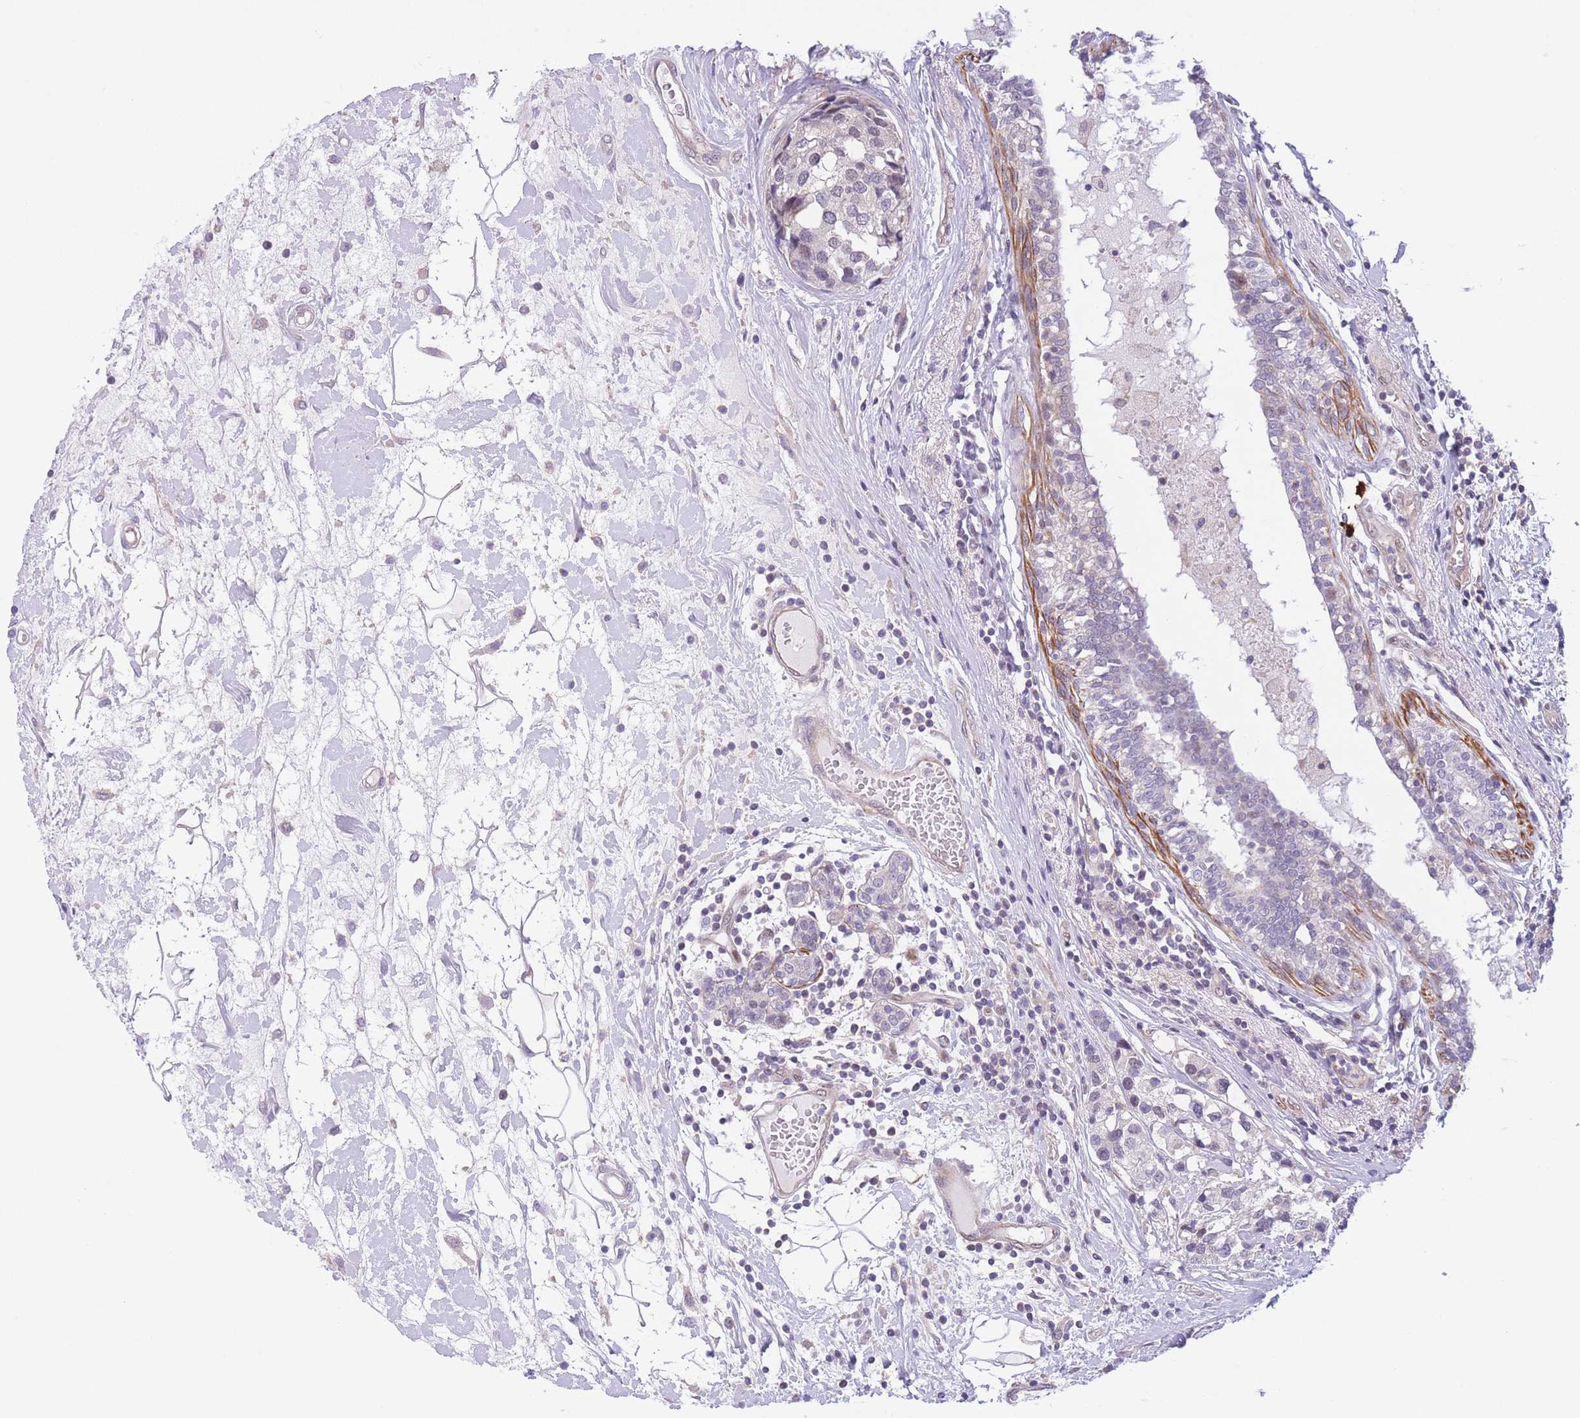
{"staining": {"intensity": "negative", "quantity": "none", "location": "none"}, "tissue": "breast cancer", "cell_type": "Tumor cells", "image_type": "cancer", "snomed": [{"axis": "morphology", "description": "Lobular carcinoma"}, {"axis": "topography", "description": "Breast"}], "caption": "Breast lobular carcinoma was stained to show a protein in brown. There is no significant positivity in tumor cells.", "gene": "C9orf152", "patient": {"sex": "female", "age": 59}}